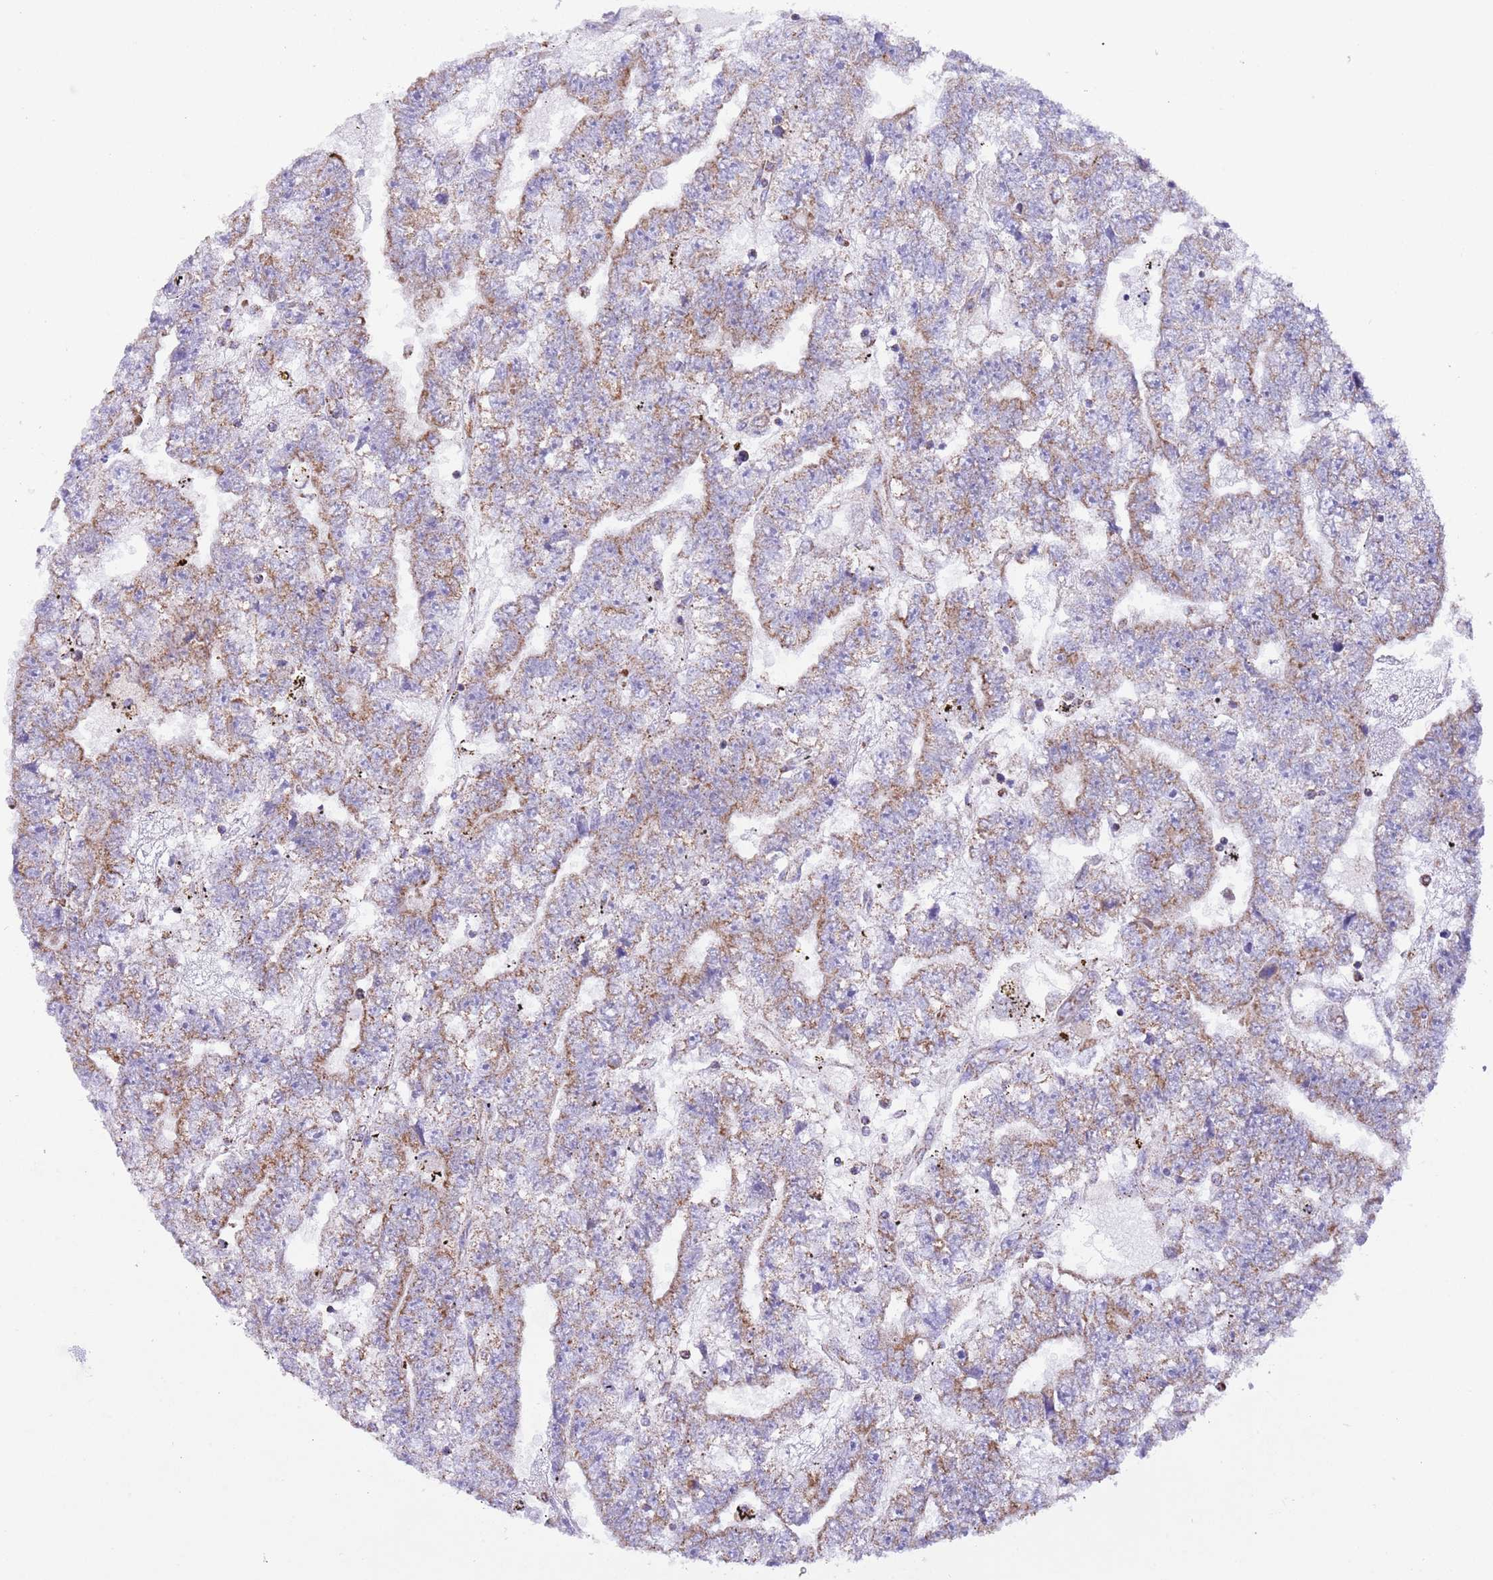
{"staining": {"intensity": "moderate", "quantity": "25%-75%", "location": "cytoplasmic/membranous"}, "tissue": "testis cancer", "cell_type": "Tumor cells", "image_type": "cancer", "snomed": [{"axis": "morphology", "description": "Carcinoma, Embryonal, NOS"}, {"axis": "topography", "description": "Testis"}], "caption": "DAB (3,3'-diaminobenzidine) immunohistochemical staining of testis cancer (embryonal carcinoma) shows moderate cytoplasmic/membranous protein staining in about 25%-75% of tumor cells.", "gene": "TEKTIP1", "patient": {"sex": "male", "age": 25}}